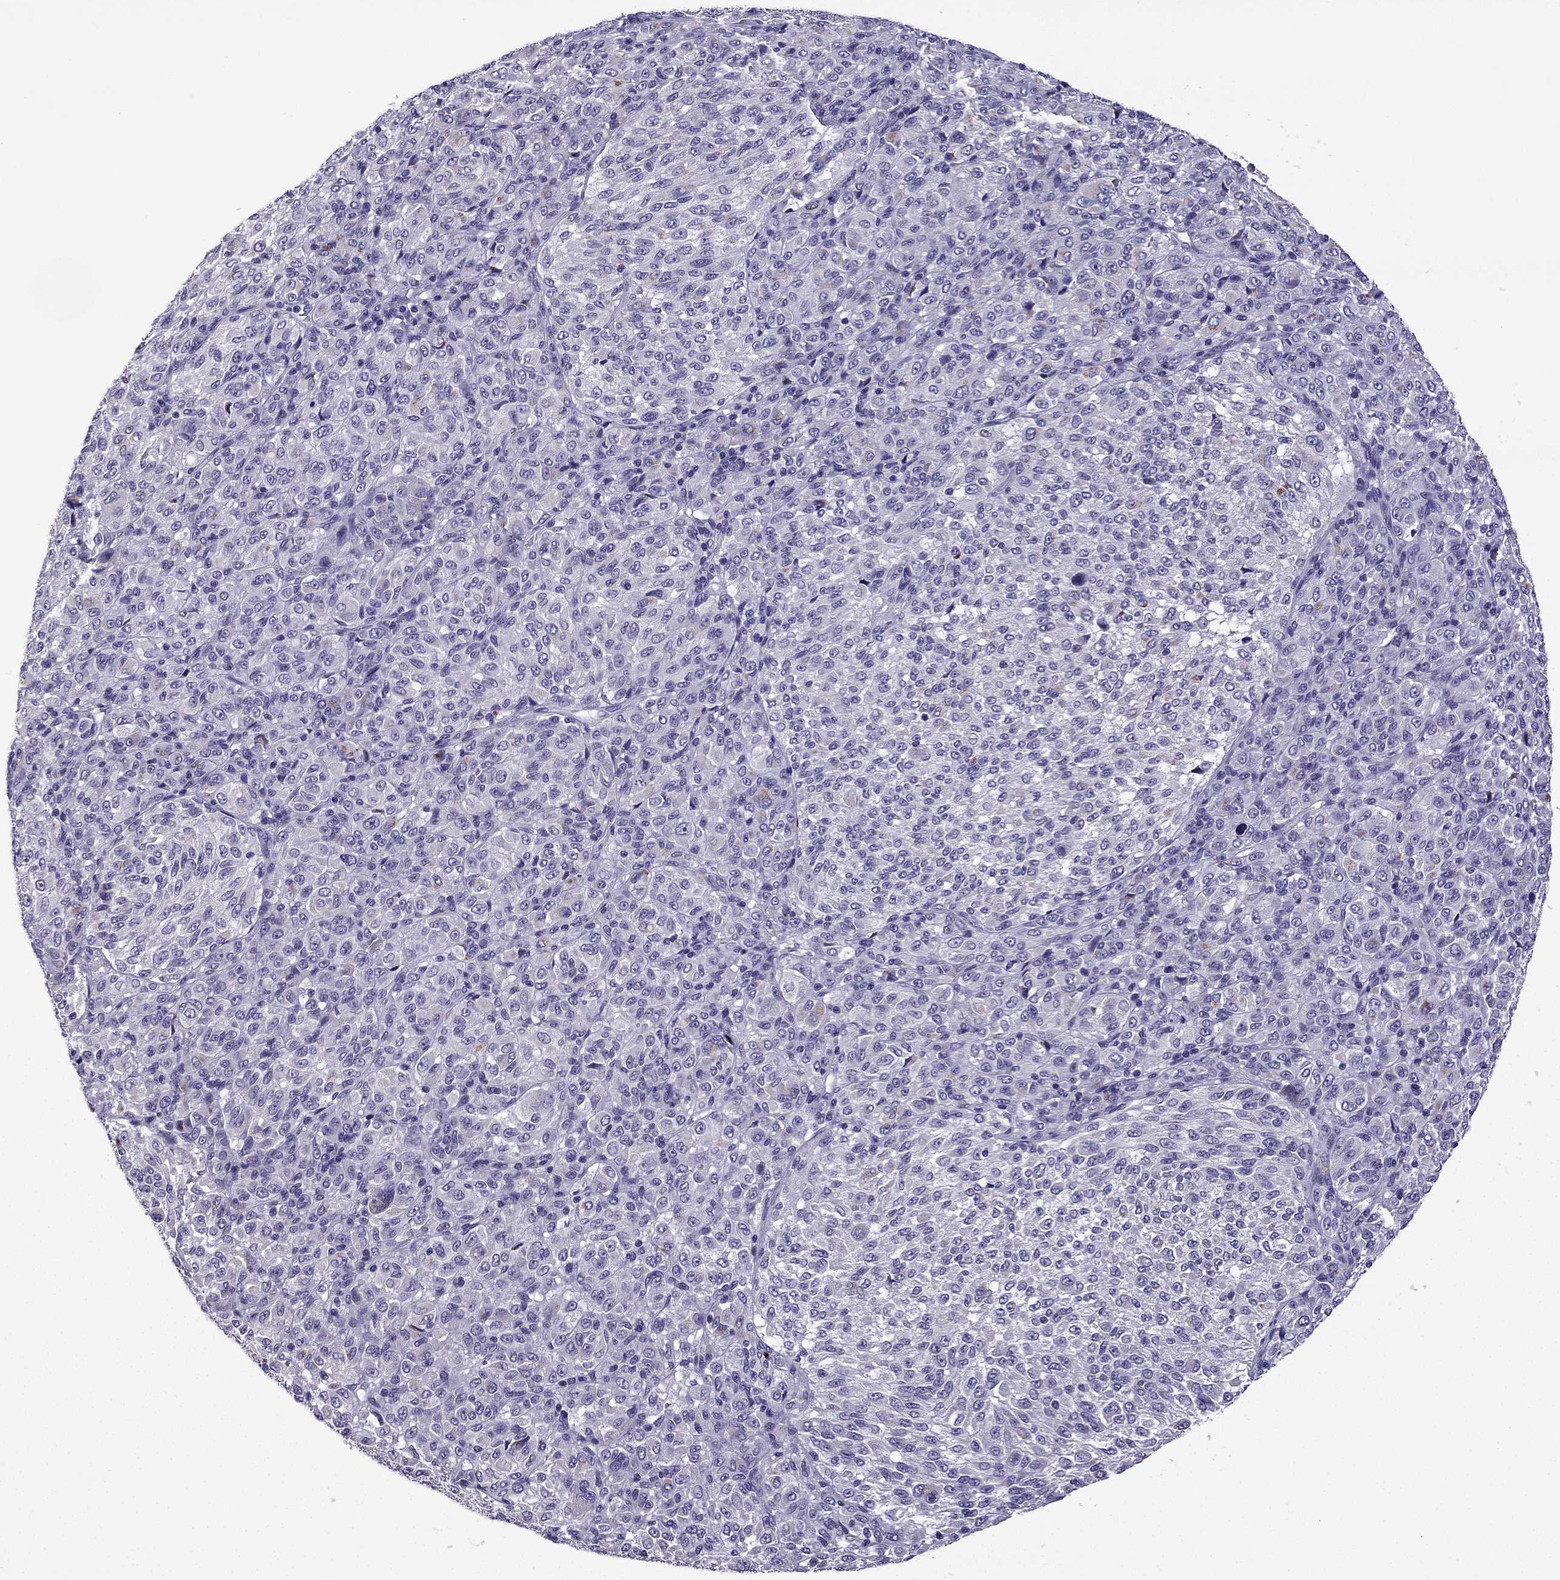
{"staining": {"intensity": "negative", "quantity": "none", "location": "none"}, "tissue": "melanoma", "cell_type": "Tumor cells", "image_type": "cancer", "snomed": [{"axis": "morphology", "description": "Malignant melanoma, Metastatic site"}, {"axis": "topography", "description": "Brain"}], "caption": "Malignant melanoma (metastatic site) stained for a protein using IHC reveals no positivity tumor cells.", "gene": "TTN", "patient": {"sex": "female", "age": 56}}